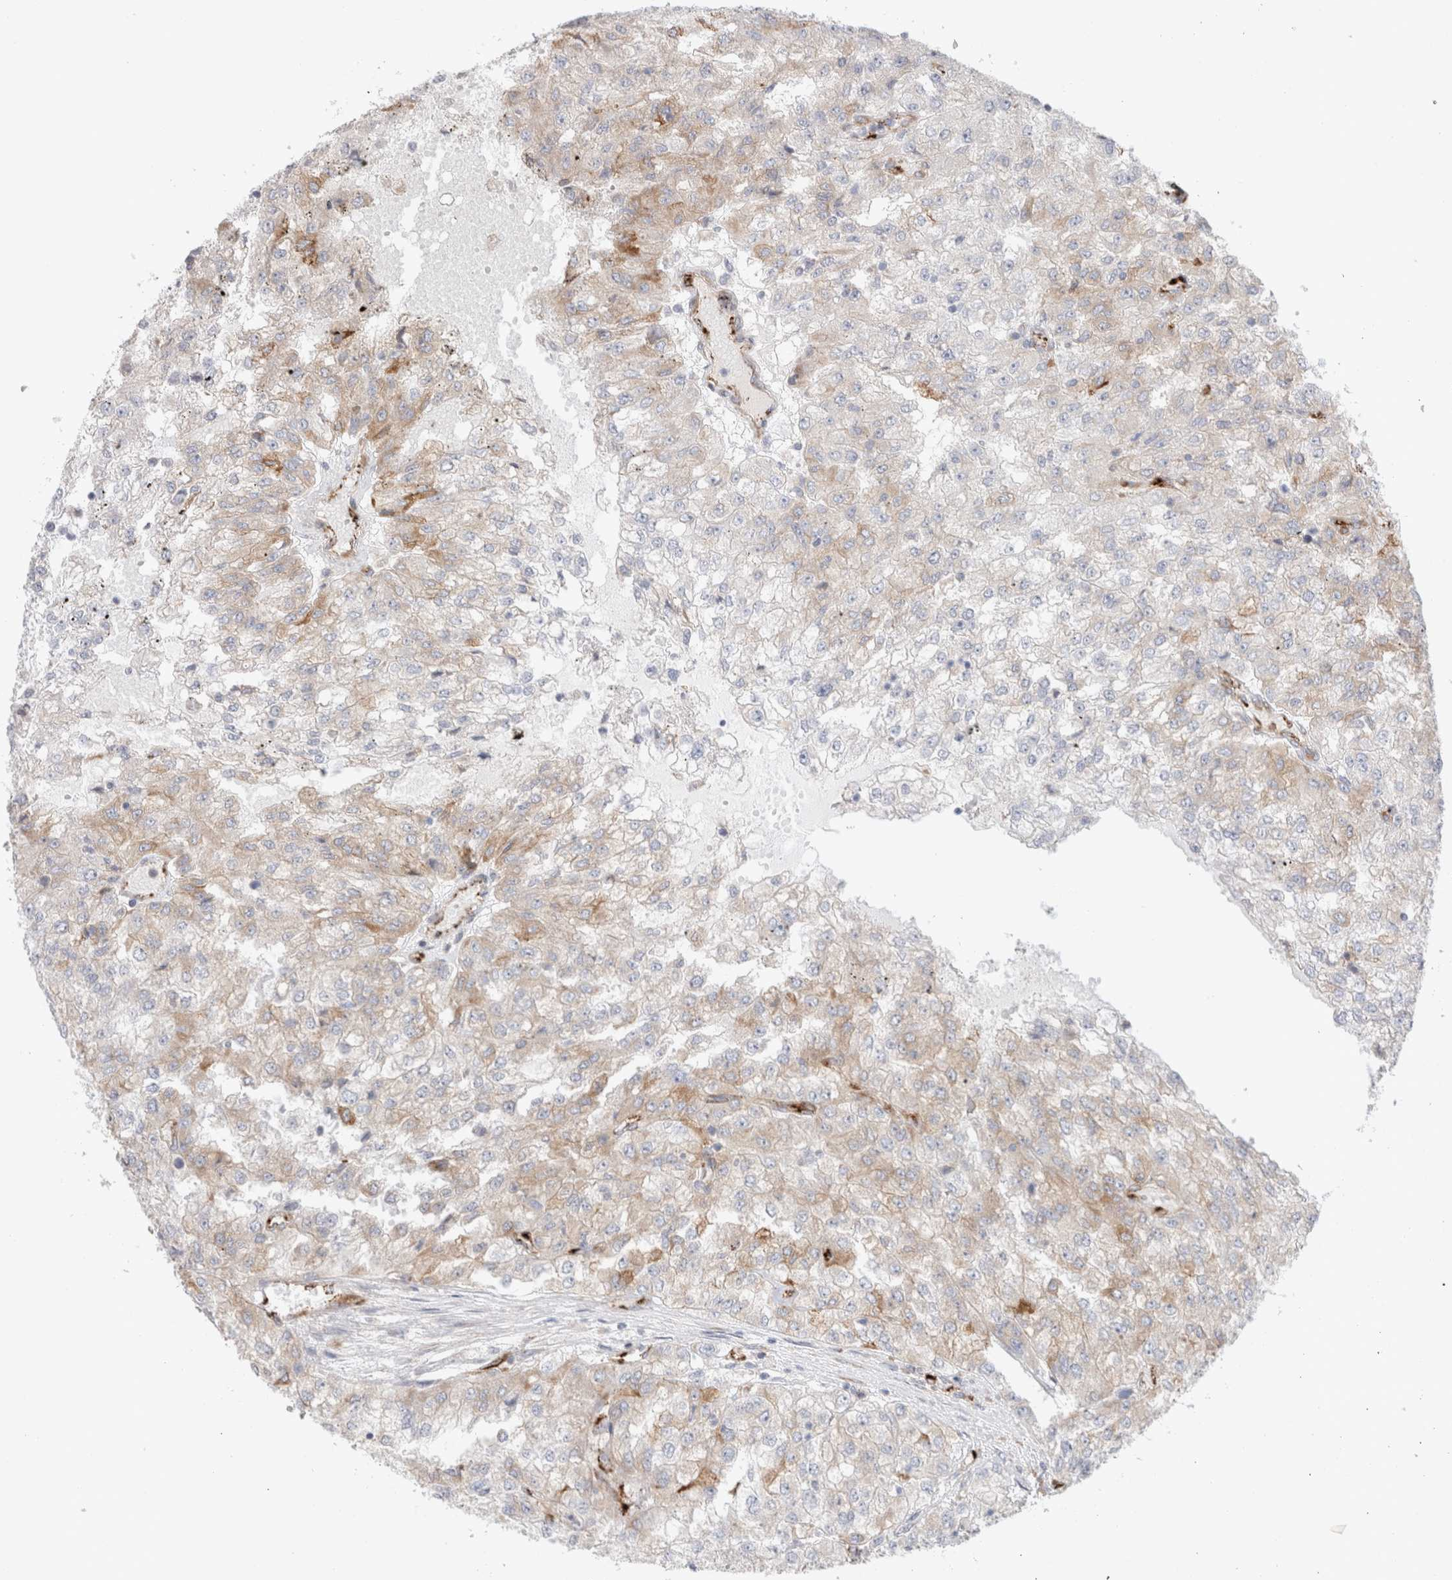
{"staining": {"intensity": "weak", "quantity": "25%-75%", "location": "cytoplasmic/membranous"}, "tissue": "renal cancer", "cell_type": "Tumor cells", "image_type": "cancer", "snomed": [{"axis": "morphology", "description": "Adenocarcinoma, NOS"}, {"axis": "topography", "description": "Kidney"}], "caption": "A brown stain highlights weak cytoplasmic/membranous expression of a protein in renal adenocarcinoma tumor cells. (IHC, brightfield microscopy, high magnification).", "gene": "CNPY4", "patient": {"sex": "female", "age": 54}}